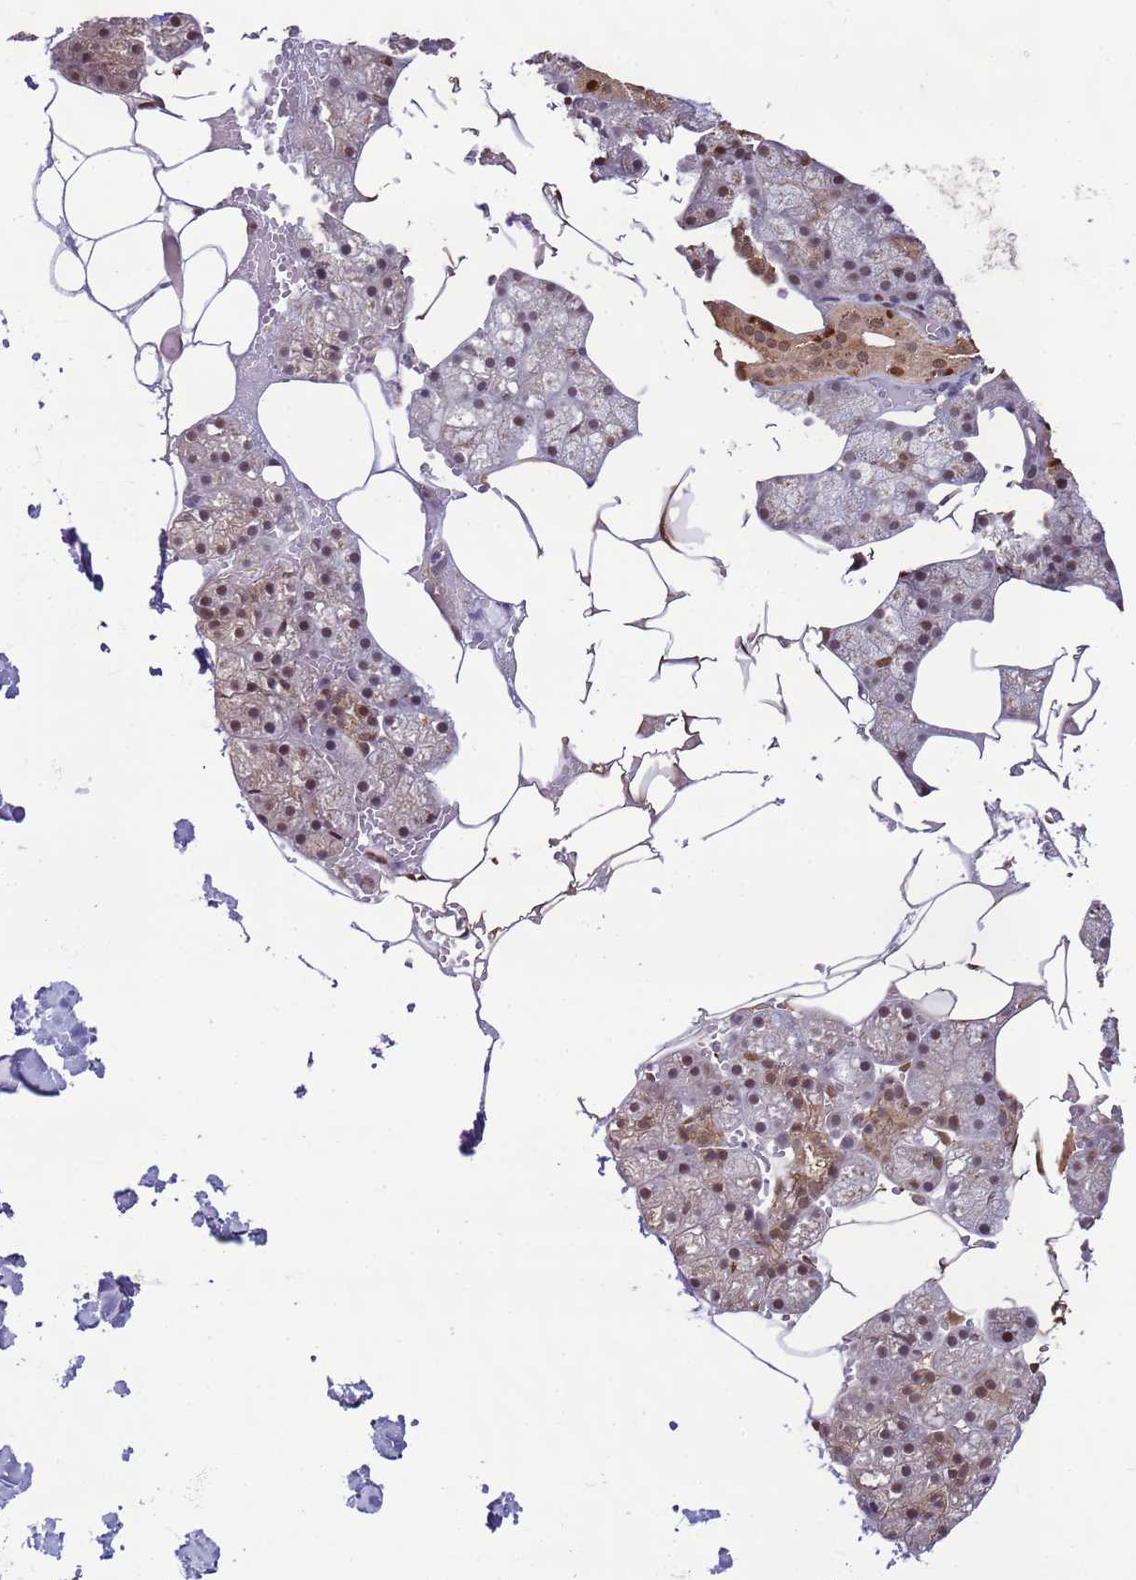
{"staining": {"intensity": "moderate", "quantity": ">75%", "location": "cytoplasmic/membranous,nuclear"}, "tissue": "salivary gland", "cell_type": "Glandular cells", "image_type": "normal", "snomed": [{"axis": "morphology", "description": "Normal tissue, NOS"}, {"axis": "topography", "description": "Salivary gland"}], "caption": "Brown immunohistochemical staining in benign human salivary gland reveals moderate cytoplasmic/membranous,nuclear expression in about >75% of glandular cells. The protein of interest is shown in brown color, while the nuclei are stained blue.", "gene": "ZBTB5", "patient": {"sex": "male", "age": 62}}